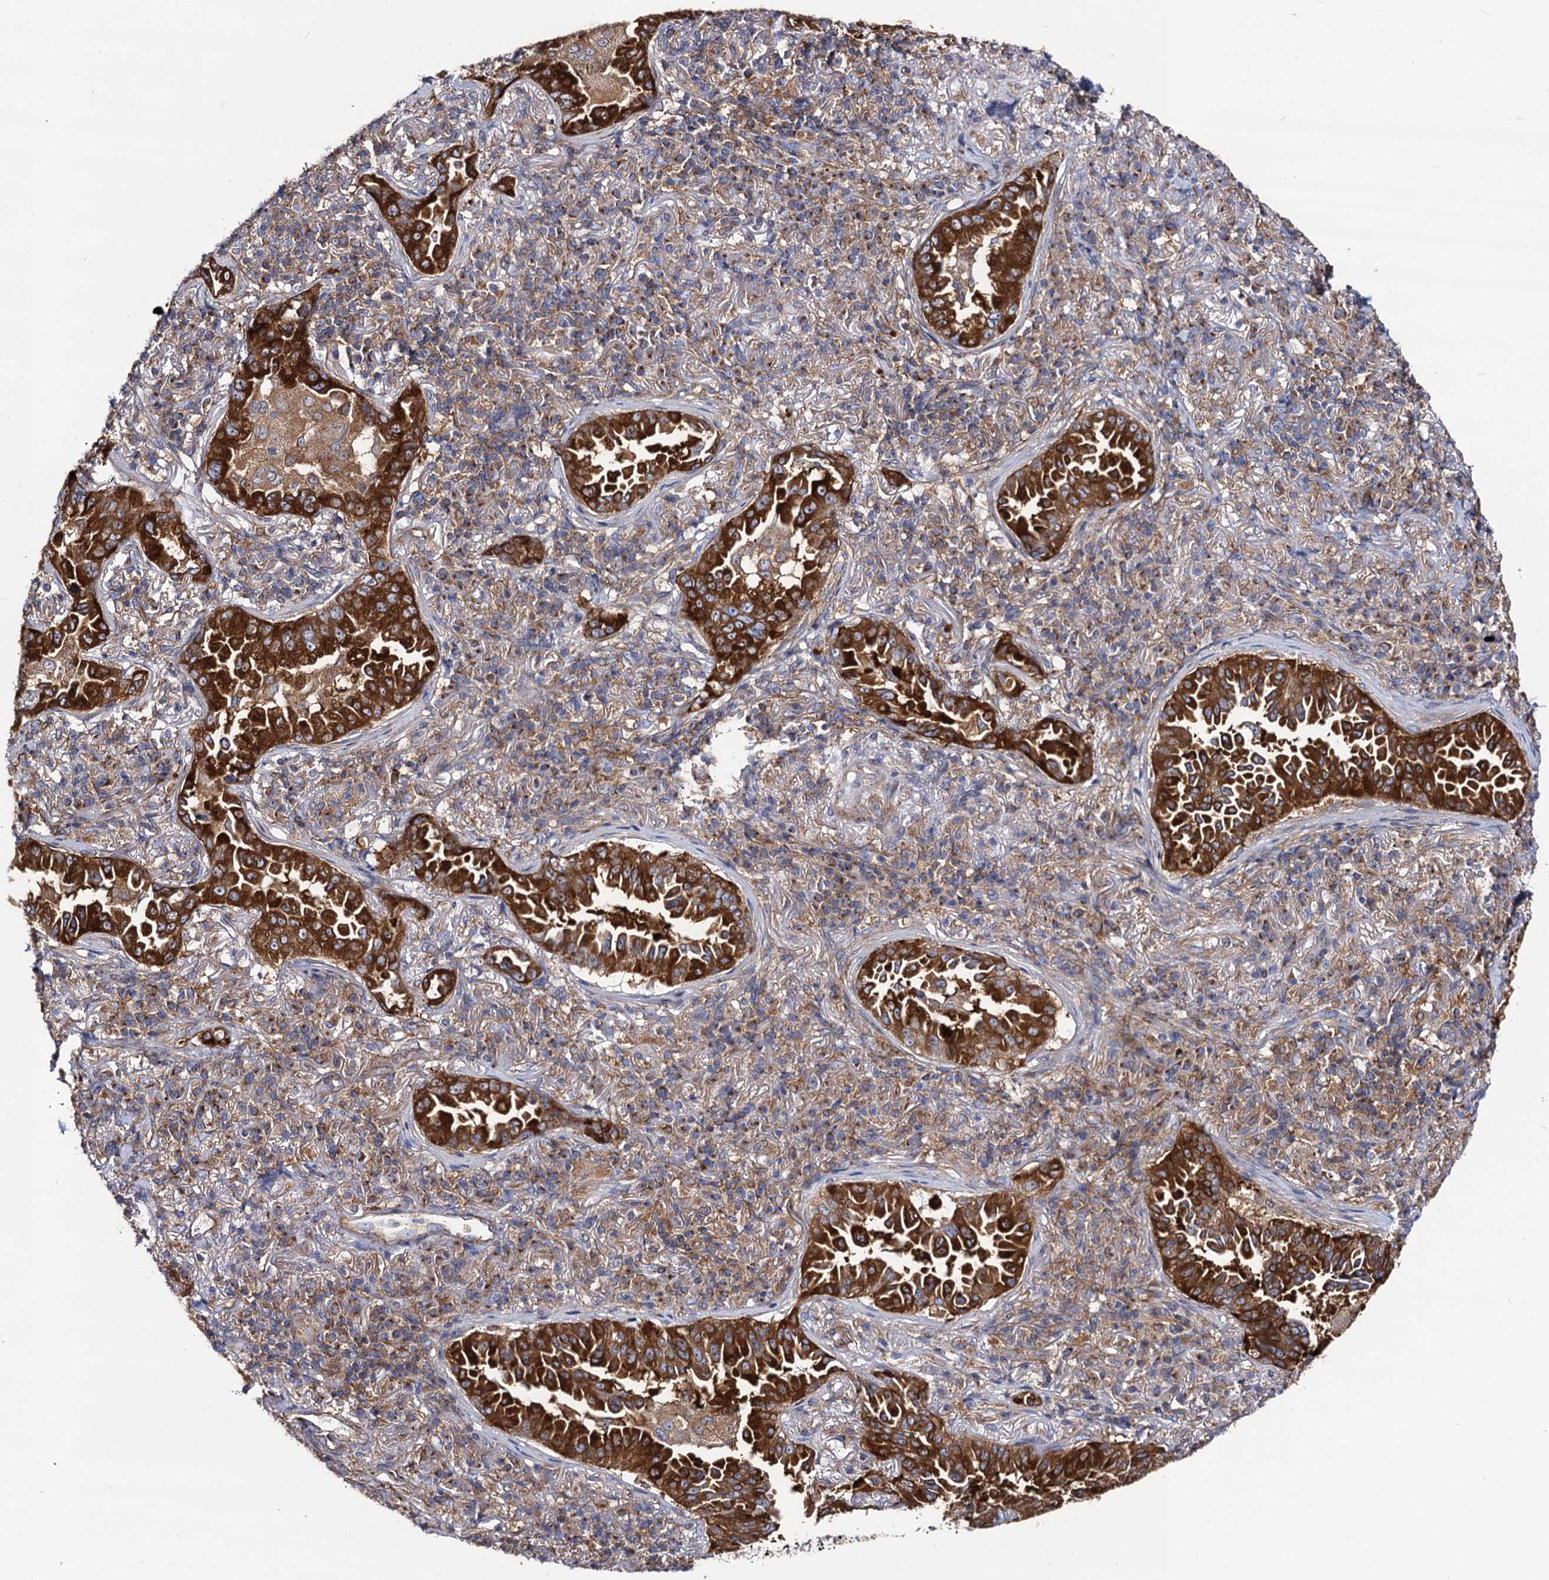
{"staining": {"intensity": "strong", "quantity": ">75%", "location": "cytoplasmic/membranous"}, "tissue": "lung cancer", "cell_type": "Tumor cells", "image_type": "cancer", "snomed": [{"axis": "morphology", "description": "Adenocarcinoma, NOS"}, {"axis": "topography", "description": "Lung"}], "caption": "Human adenocarcinoma (lung) stained with a brown dye reveals strong cytoplasmic/membranous positive expression in approximately >75% of tumor cells.", "gene": "DYDC1", "patient": {"sex": "female", "age": 69}}